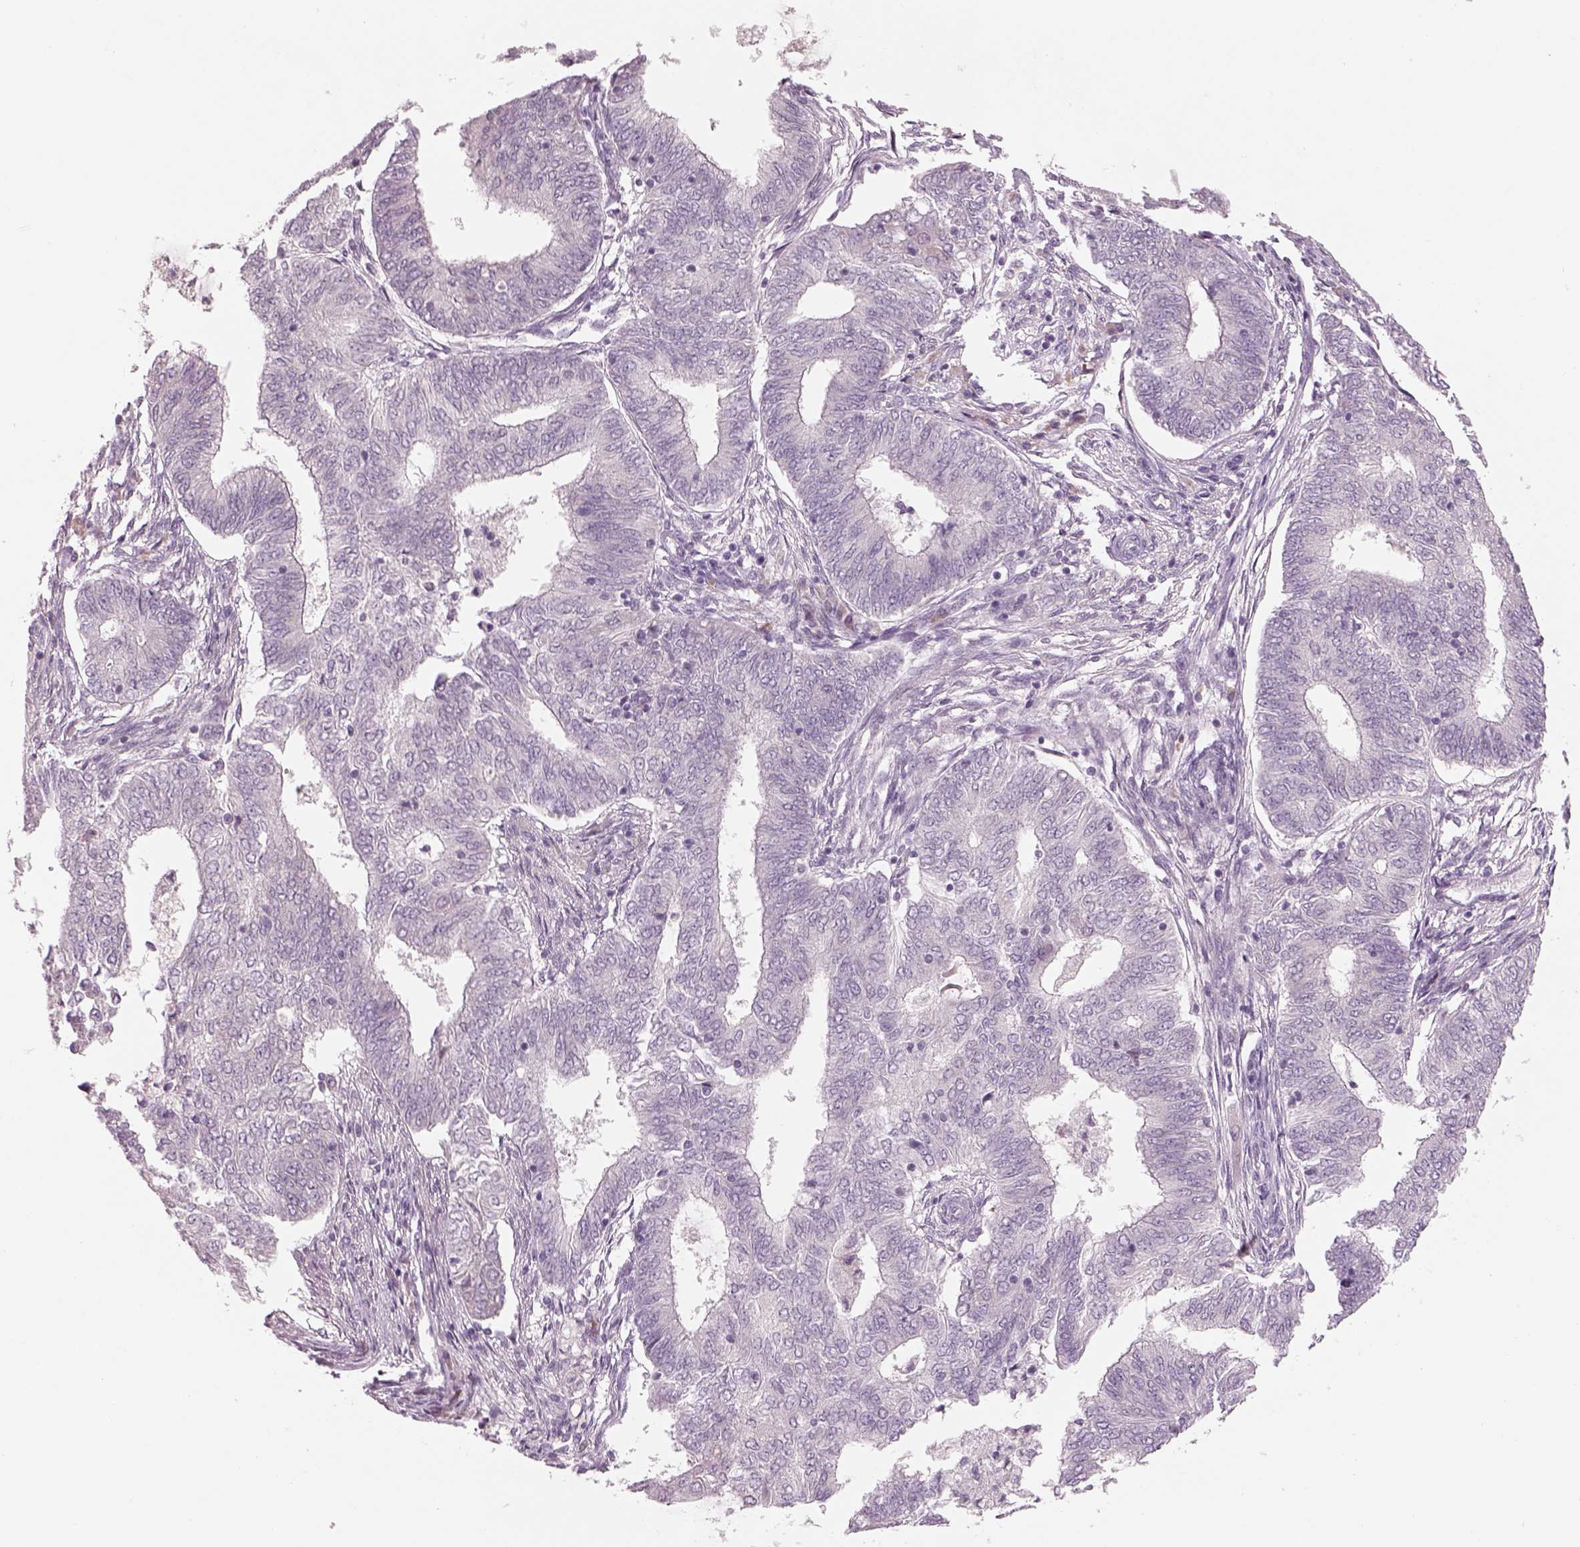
{"staining": {"intensity": "negative", "quantity": "none", "location": "none"}, "tissue": "endometrial cancer", "cell_type": "Tumor cells", "image_type": "cancer", "snomed": [{"axis": "morphology", "description": "Adenocarcinoma, NOS"}, {"axis": "topography", "description": "Endometrium"}], "caption": "Micrograph shows no protein staining in tumor cells of endometrial adenocarcinoma tissue. Brightfield microscopy of IHC stained with DAB (brown) and hematoxylin (blue), captured at high magnification.", "gene": "PENK", "patient": {"sex": "female", "age": 62}}